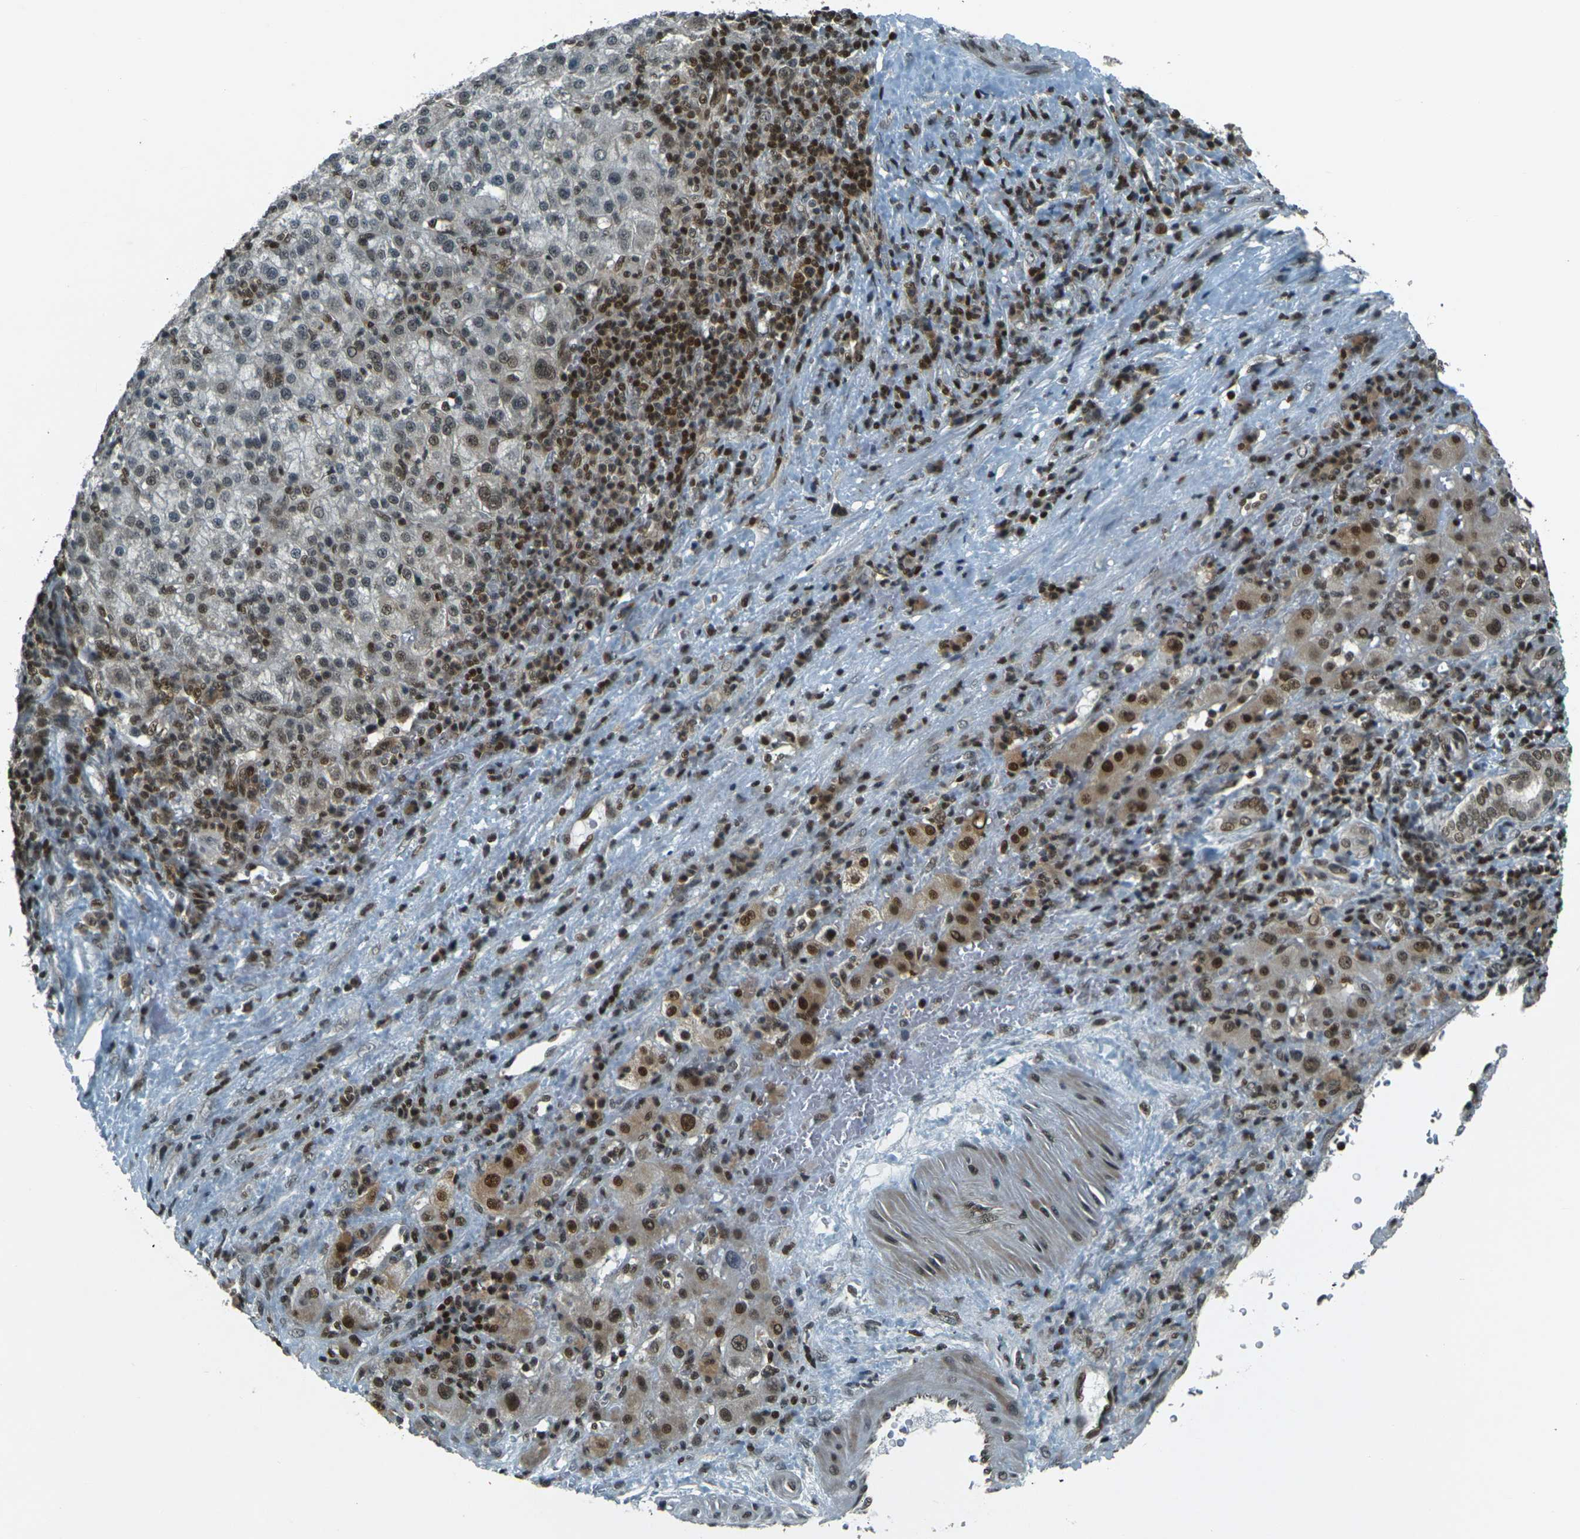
{"staining": {"intensity": "strong", "quantity": "25%-75%", "location": "nuclear"}, "tissue": "liver cancer", "cell_type": "Tumor cells", "image_type": "cancer", "snomed": [{"axis": "morphology", "description": "Carcinoma, Hepatocellular, NOS"}, {"axis": "topography", "description": "Liver"}], "caption": "This is an image of immunohistochemistry (IHC) staining of liver cancer (hepatocellular carcinoma), which shows strong expression in the nuclear of tumor cells.", "gene": "NHEJ1", "patient": {"sex": "female", "age": 58}}